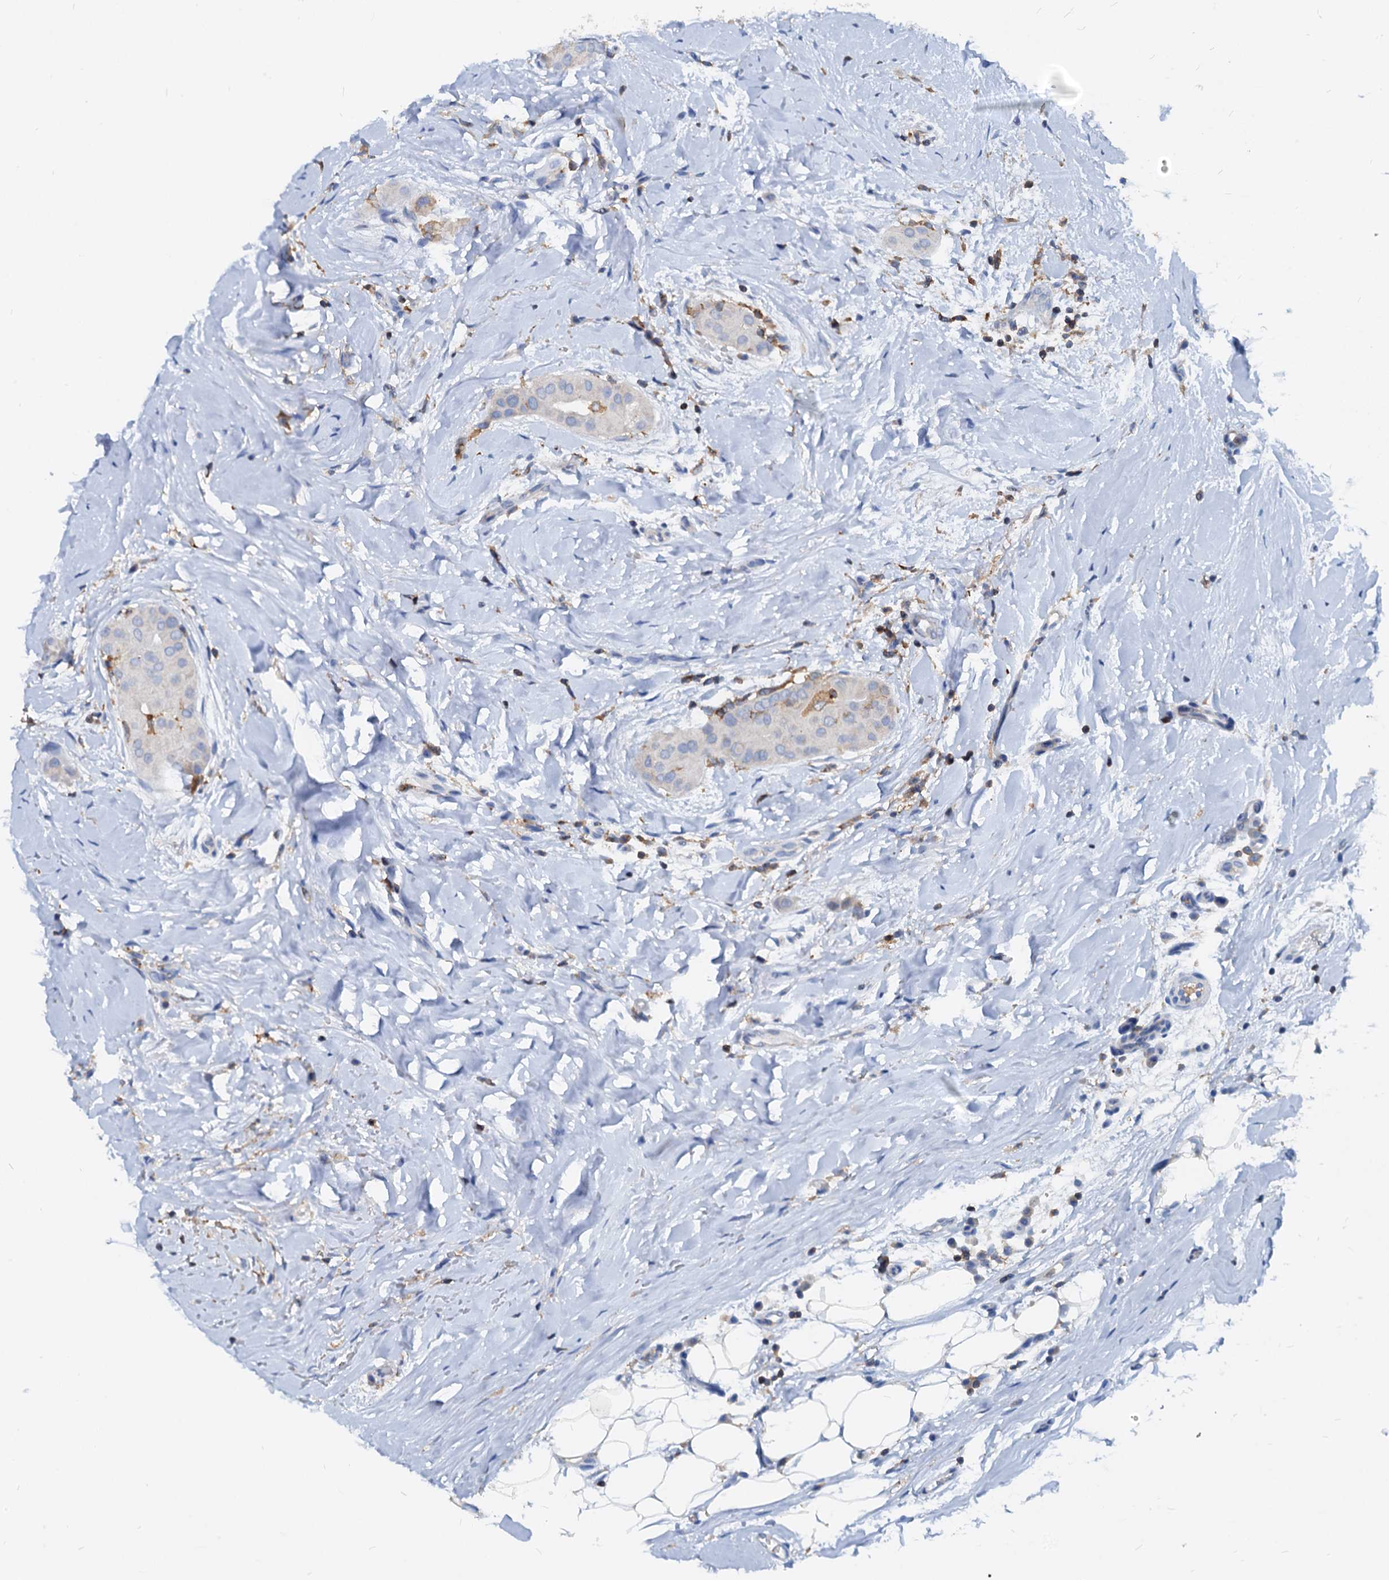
{"staining": {"intensity": "negative", "quantity": "none", "location": "none"}, "tissue": "thyroid cancer", "cell_type": "Tumor cells", "image_type": "cancer", "snomed": [{"axis": "morphology", "description": "Papillary adenocarcinoma, NOS"}, {"axis": "topography", "description": "Thyroid gland"}], "caption": "High magnification brightfield microscopy of thyroid cancer (papillary adenocarcinoma) stained with DAB (brown) and counterstained with hematoxylin (blue): tumor cells show no significant staining.", "gene": "LCP2", "patient": {"sex": "male", "age": 33}}